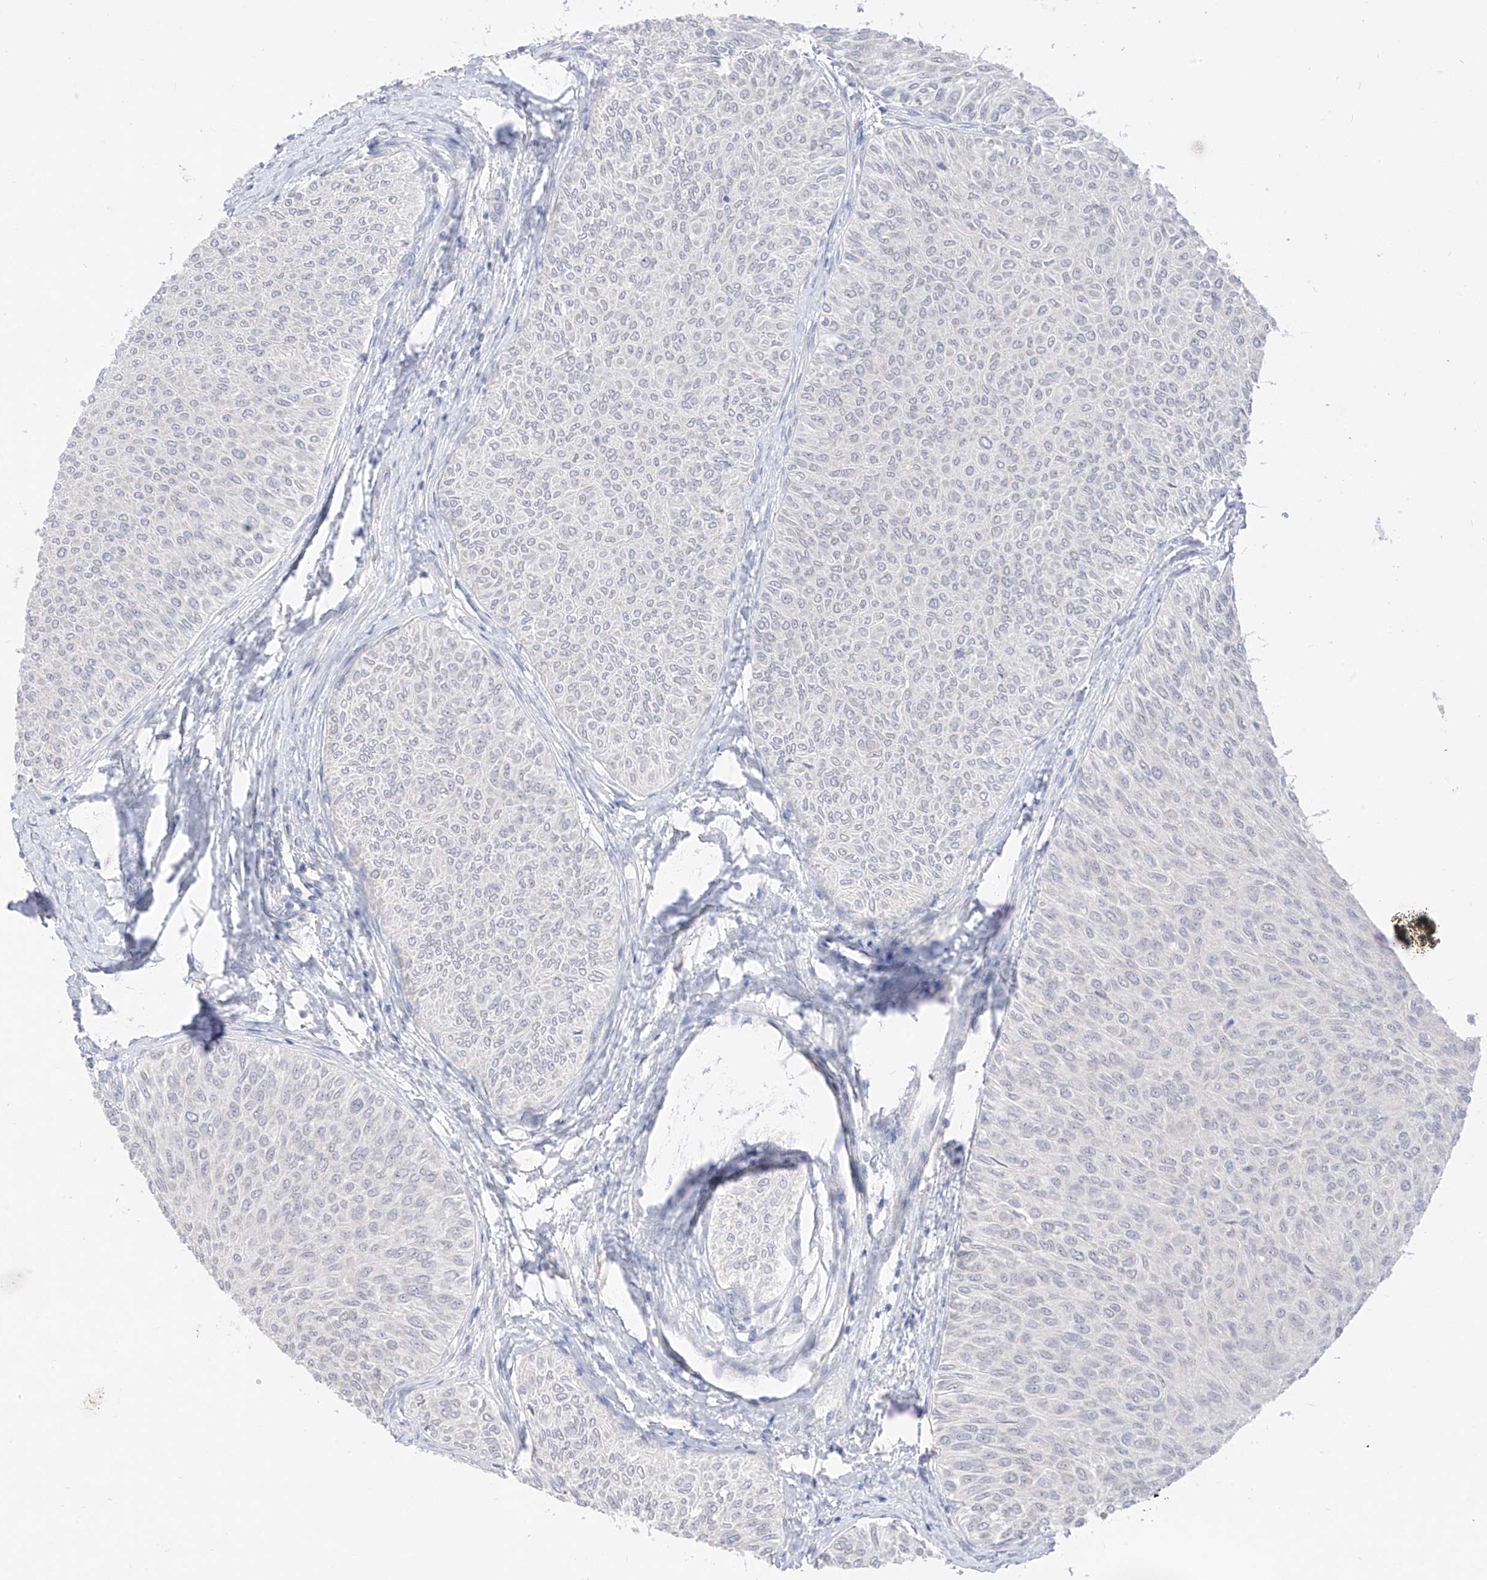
{"staining": {"intensity": "negative", "quantity": "none", "location": "none"}, "tissue": "urothelial cancer", "cell_type": "Tumor cells", "image_type": "cancer", "snomed": [{"axis": "morphology", "description": "Urothelial carcinoma, Low grade"}, {"axis": "topography", "description": "Urinary bladder"}], "caption": "Tumor cells show no significant staining in urothelial cancer. The staining is performed using DAB (3,3'-diaminobenzidine) brown chromogen with nuclei counter-stained in using hematoxylin.", "gene": "BARX2", "patient": {"sex": "male", "age": 78}}